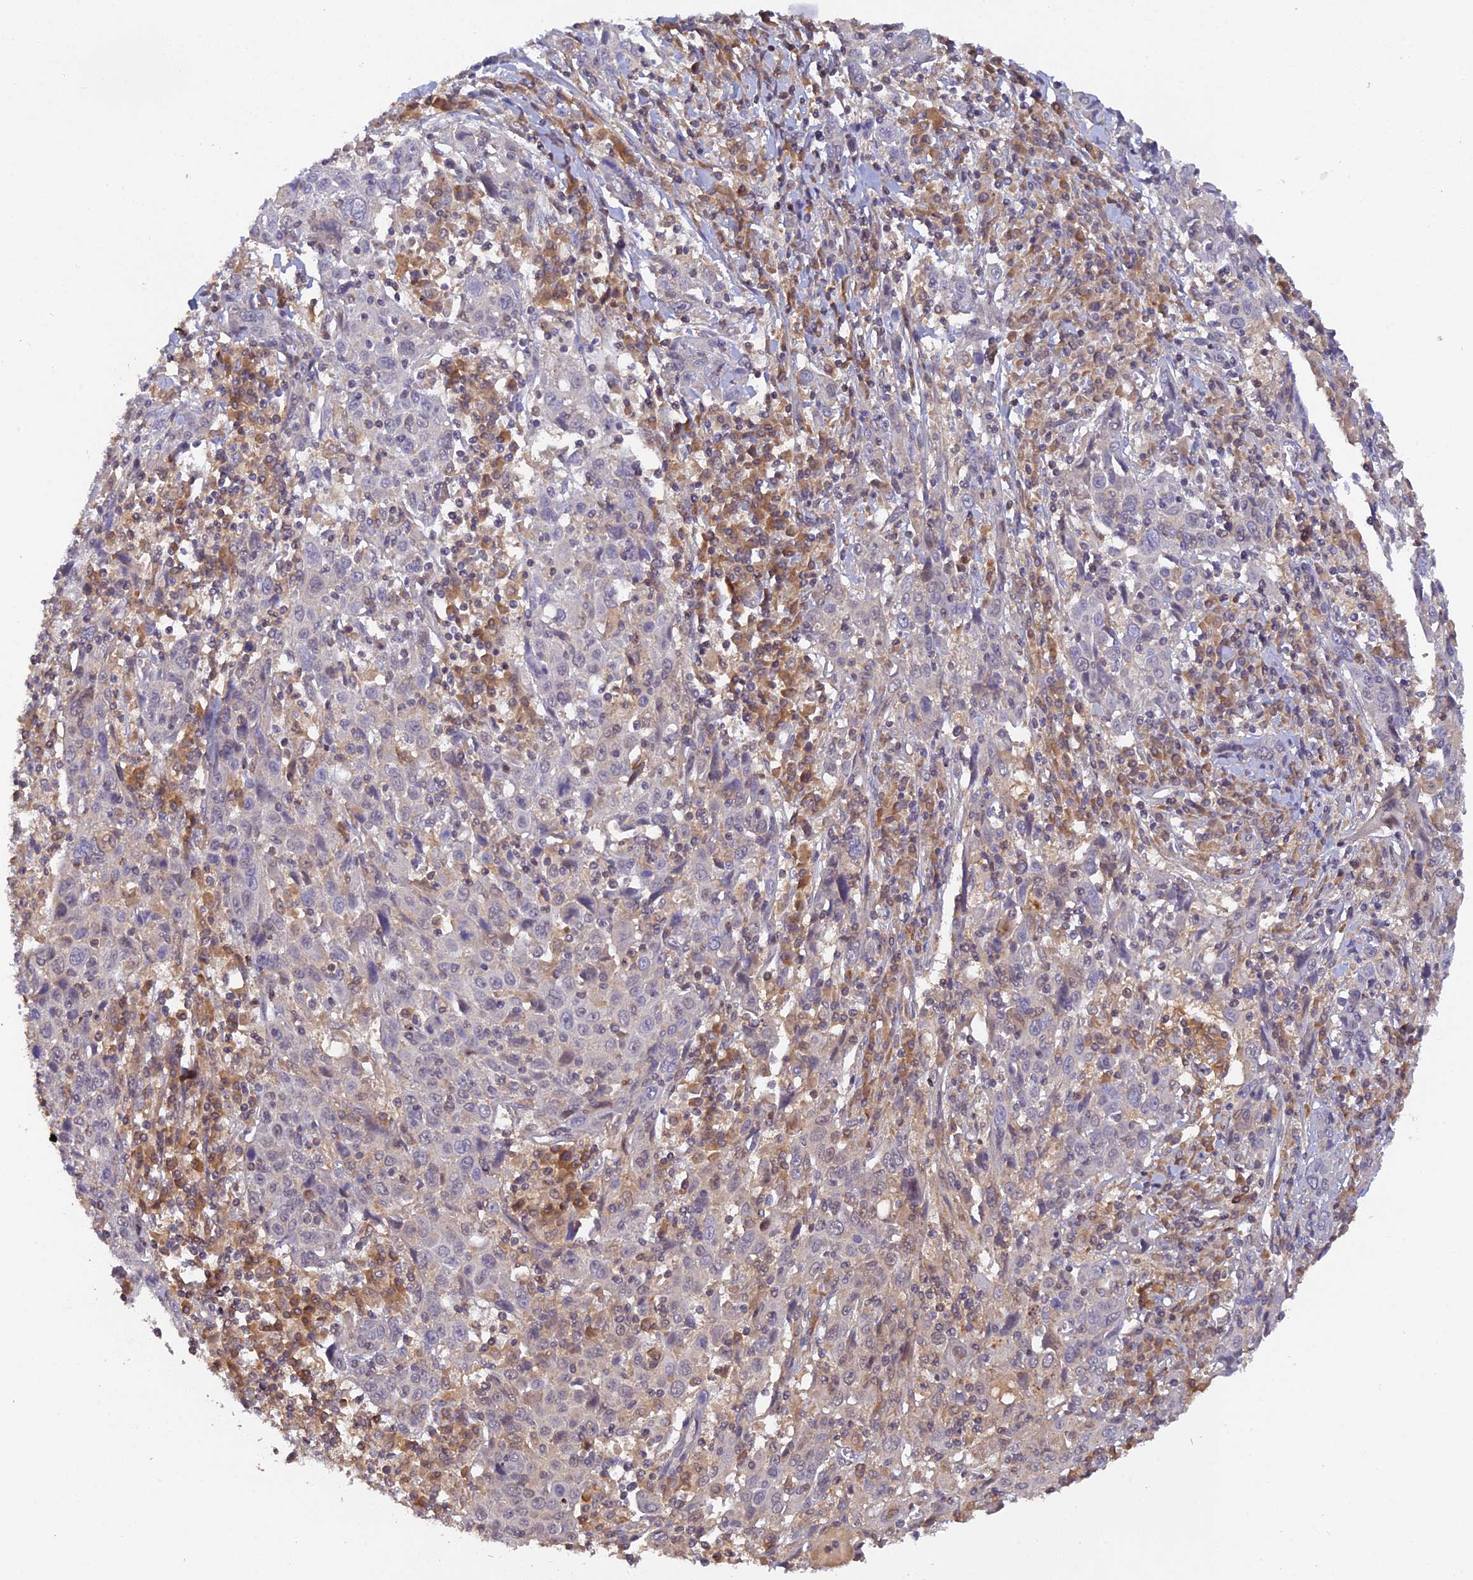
{"staining": {"intensity": "negative", "quantity": "none", "location": "none"}, "tissue": "cervical cancer", "cell_type": "Tumor cells", "image_type": "cancer", "snomed": [{"axis": "morphology", "description": "Squamous cell carcinoma, NOS"}, {"axis": "topography", "description": "Cervix"}], "caption": "Cervical cancer (squamous cell carcinoma) was stained to show a protein in brown. There is no significant positivity in tumor cells.", "gene": "ZNF436", "patient": {"sex": "female", "age": 46}}